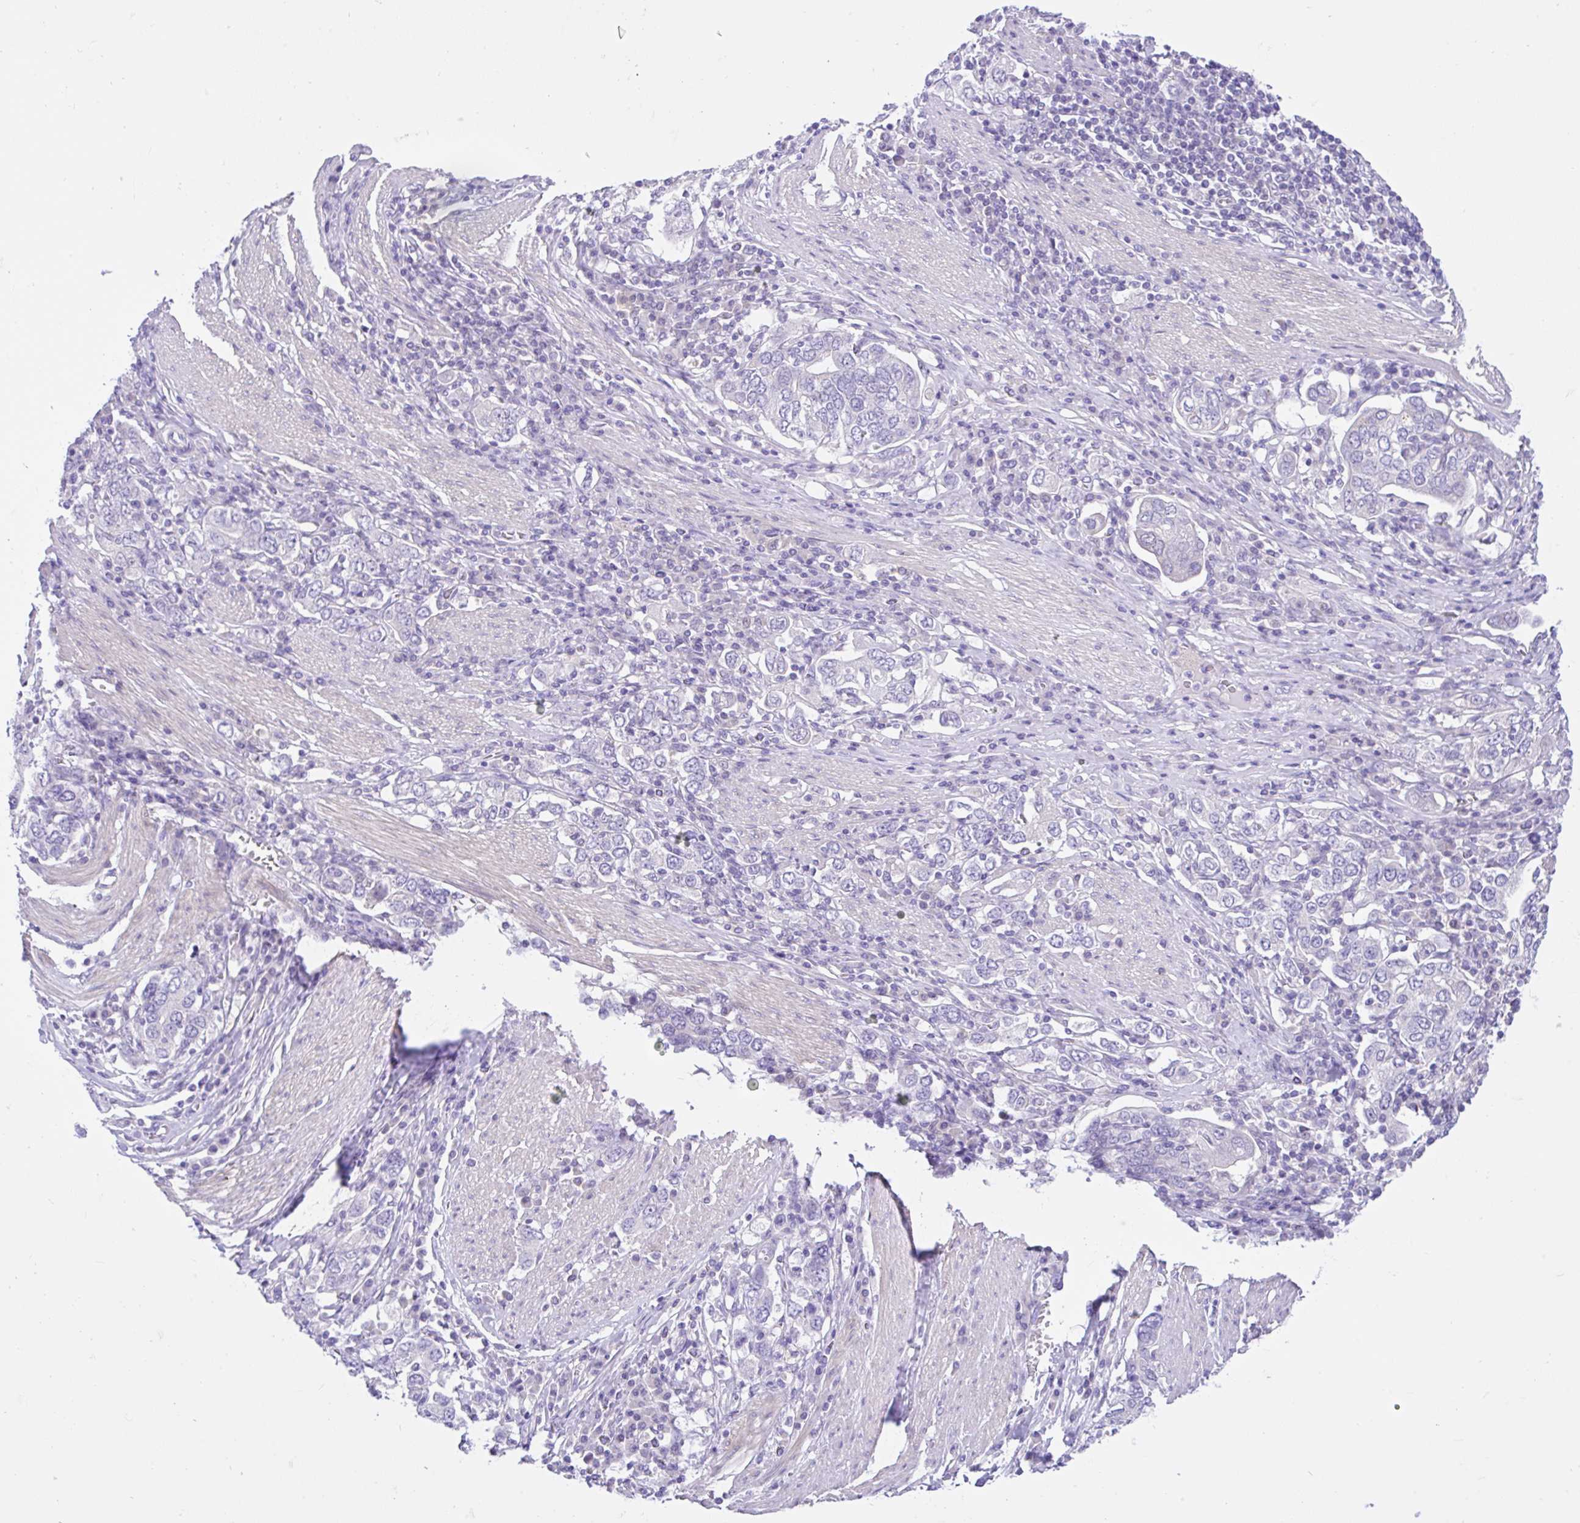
{"staining": {"intensity": "negative", "quantity": "none", "location": "none"}, "tissue": "stomach cancer", "cell_type": "Tumor cells", "image_type": "cancer", "snomed": [{"axis": "morphology", "description": "Adenocarcinoma, NOS"}, {"axis": "topography", "description": "Stomach, upper"}, {"axis": "topography", "description": "Stomach"}], "caption": "The photomicrograph demonstrates no staining of tumor cells in stomach adenocarcinoma.", "gene": "ANO4", "patient": {"sex": "male", "age": 62}}